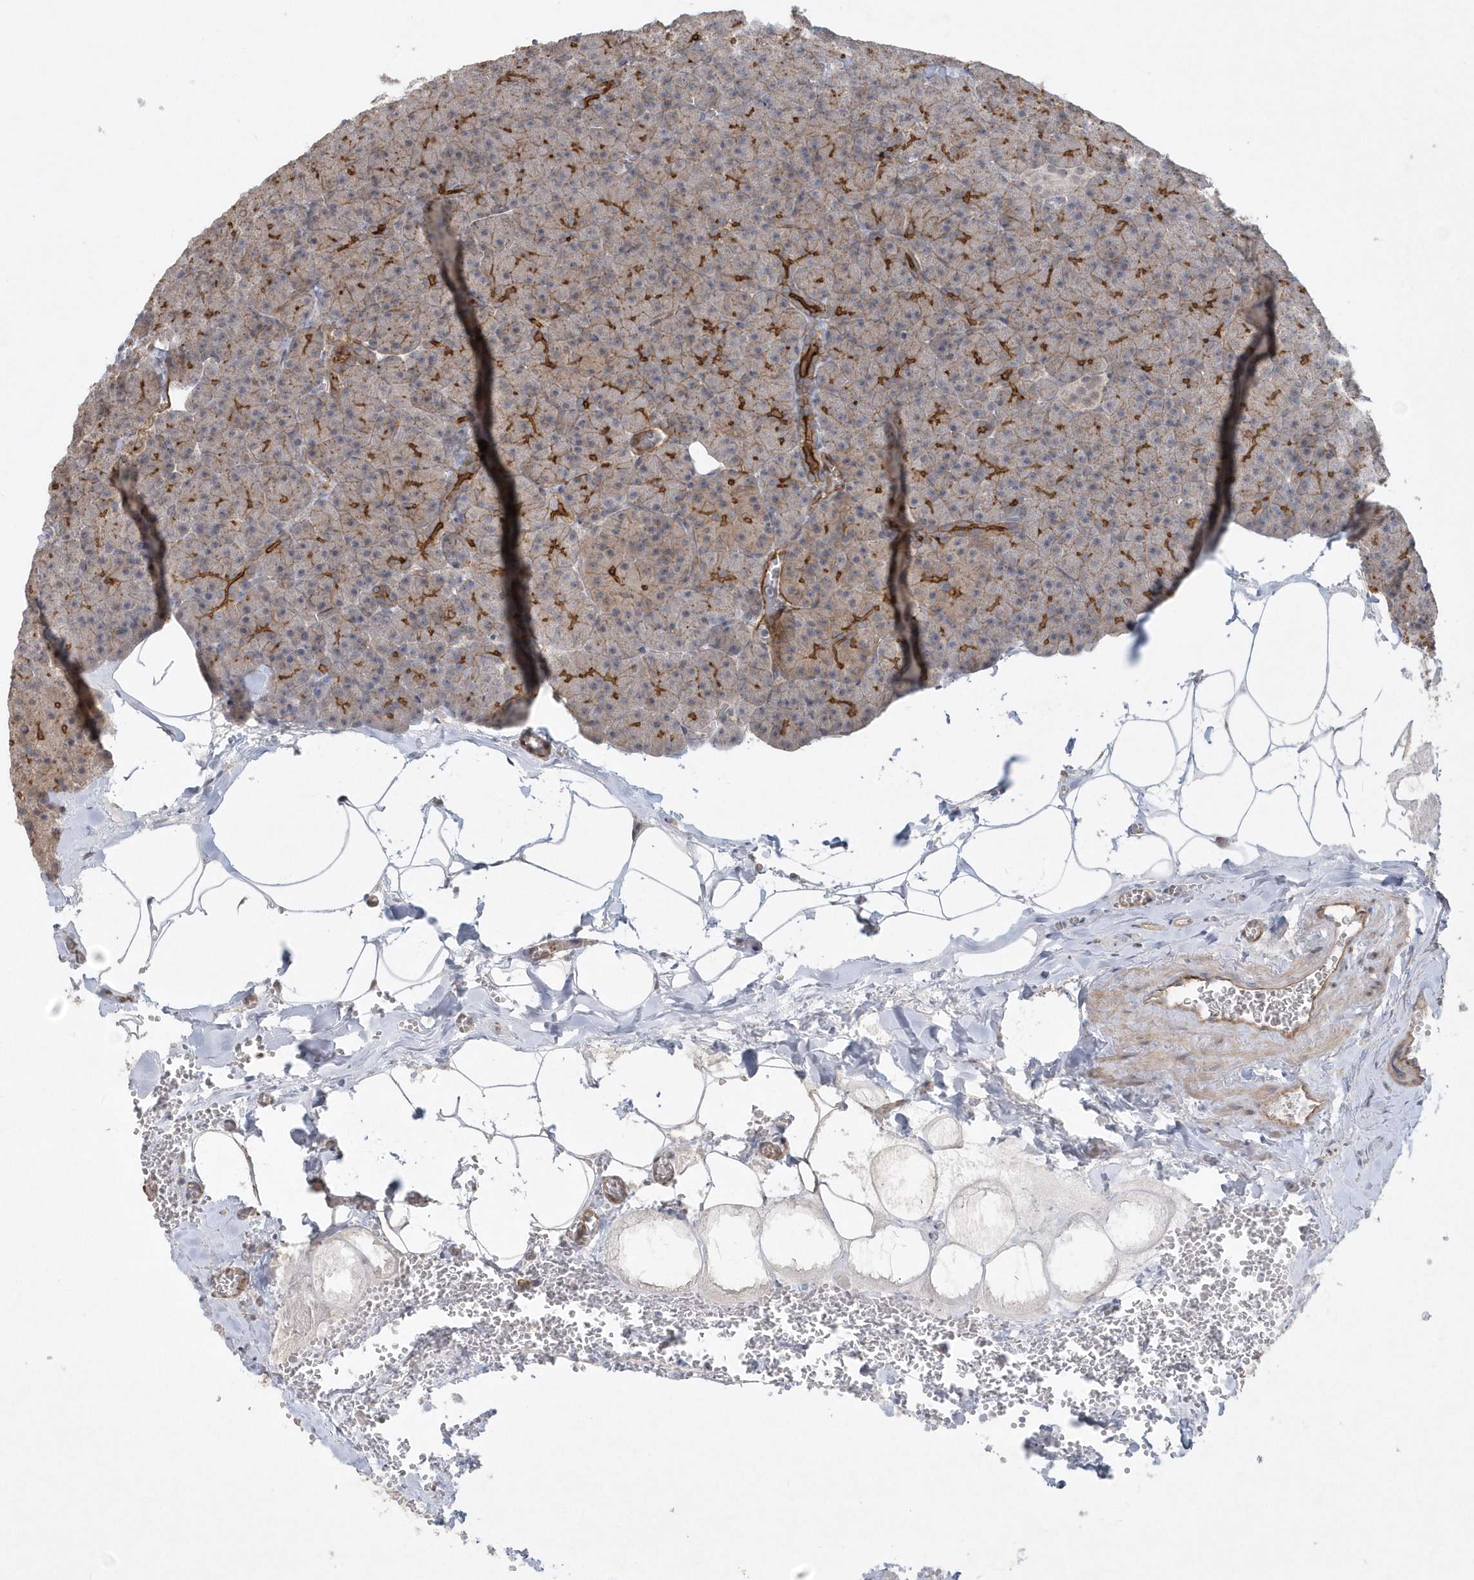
{"staining": {"intensity": "strong", "quantity": "25%-75%", "location": "cytoplasmic/membranous"}, "tissue": "pancreas", "cell_type": "Exocrine glandular cells", "image_type": "normal", "snomed": [{"axis": "morphology", "description": "Normal tissue, NOS"}, {"axis": "morphology", "description": "Carcinoid, malignant, NOS"}, {"axis": "topography", "description": "Pancreas"}], "caption": "DAB immunohistochemical staining of unremarkable pancreas demonstrates strong cytoplasmic/membranous protein positivity in approximately 25%-75% of exocrine glandular cells.", "gene": "RAI14", "patient": {"sex": "female", "age": 35}}